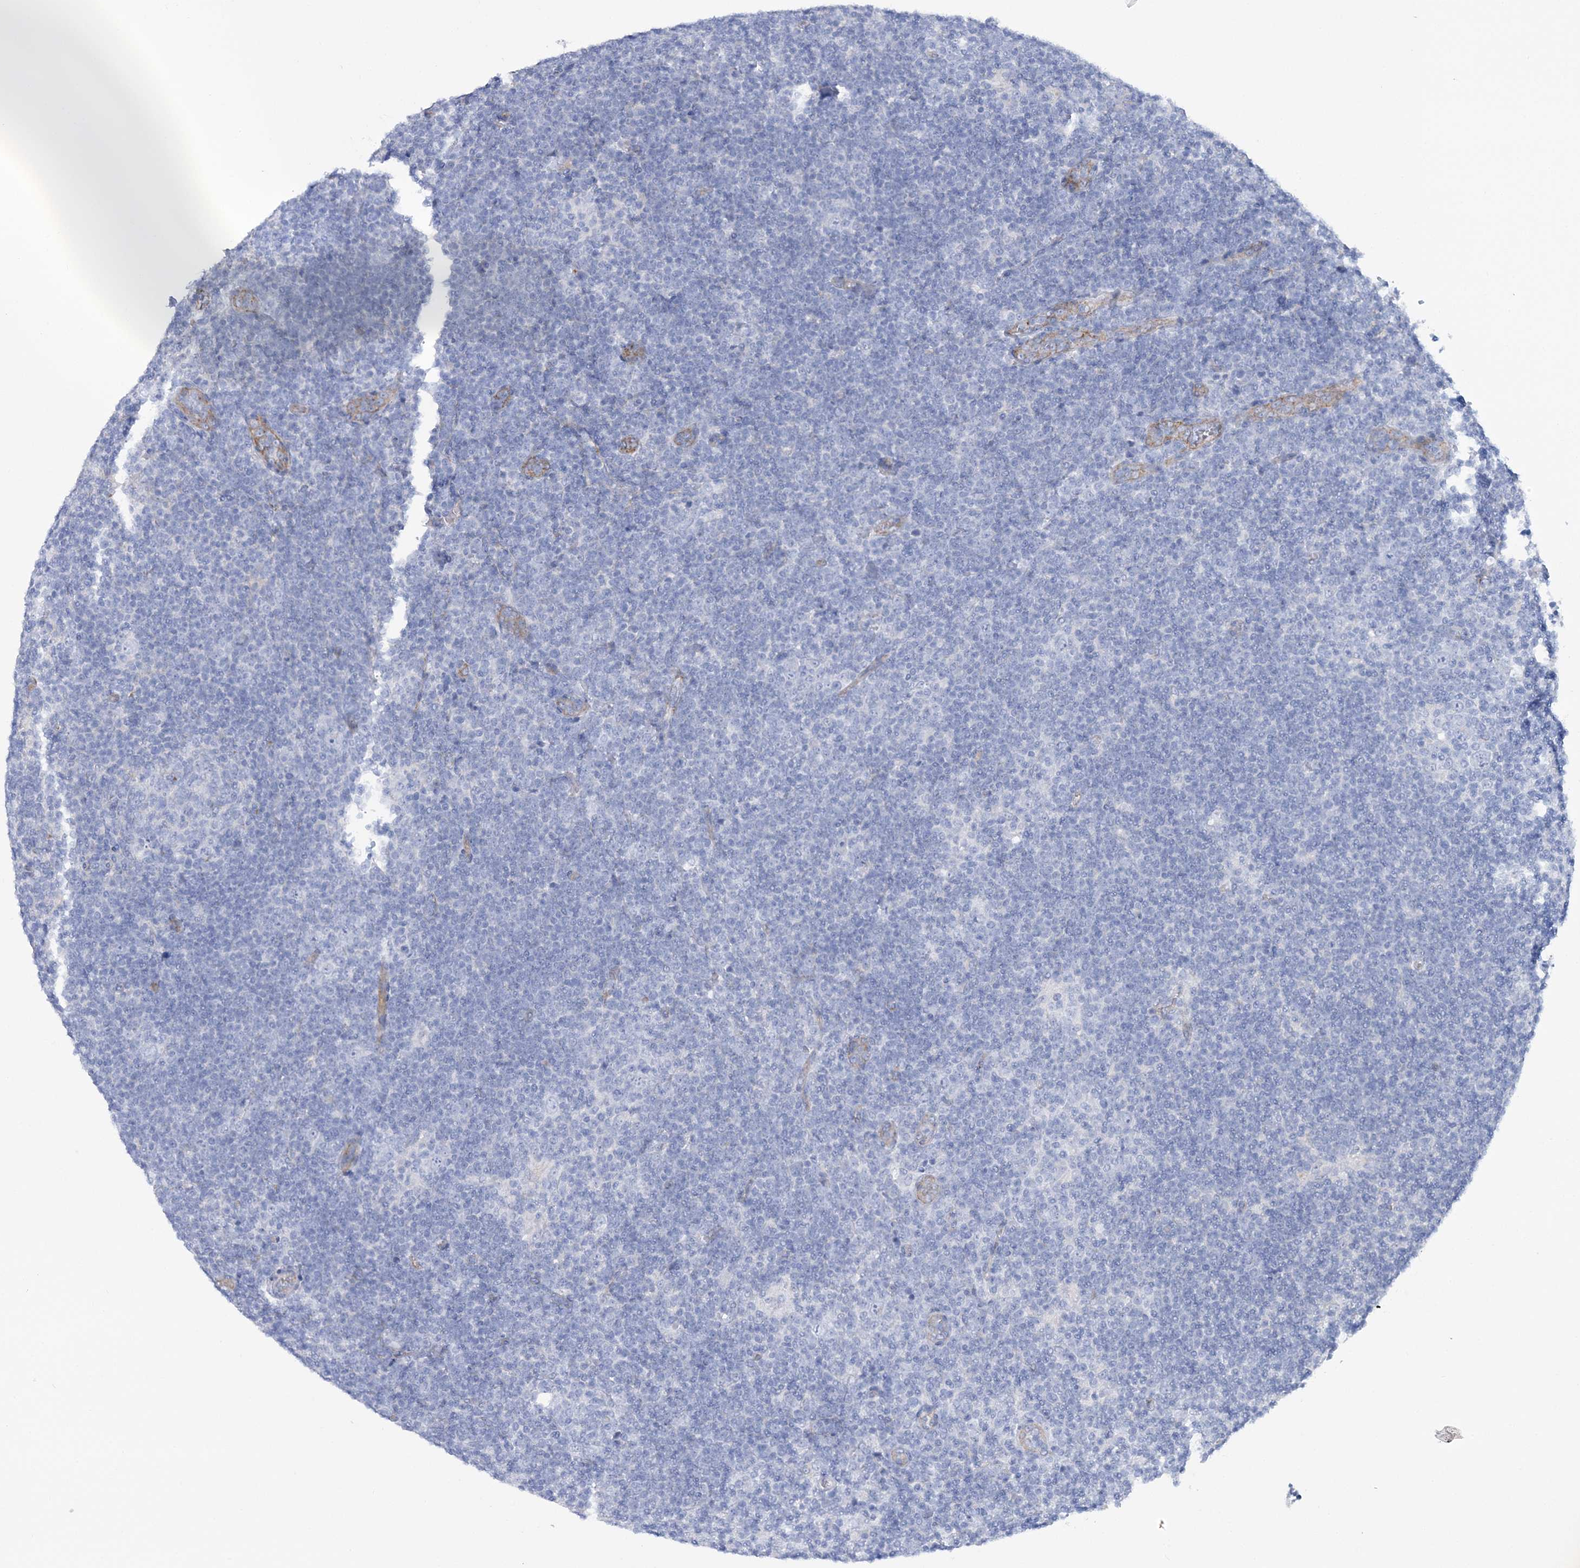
{"staining": {"intensity": "negative", "quantity": "none", "location": "none"}, "tissue": "lymphoma", "cell_type": "Tumor cells", "image_type": "cancer", "snomed": [{"axis": "morphology", "description": "Hodgkin's disease, NOS"}, {"axis": "topography", "description": "Lymph node"}], "caption": "Hodgkin's disease was stained to show a protein in brown. There is no significant expression in tumor cells.", "gene": "RAB11FIP5", "patient": {"sex": "female", "age": 57}}